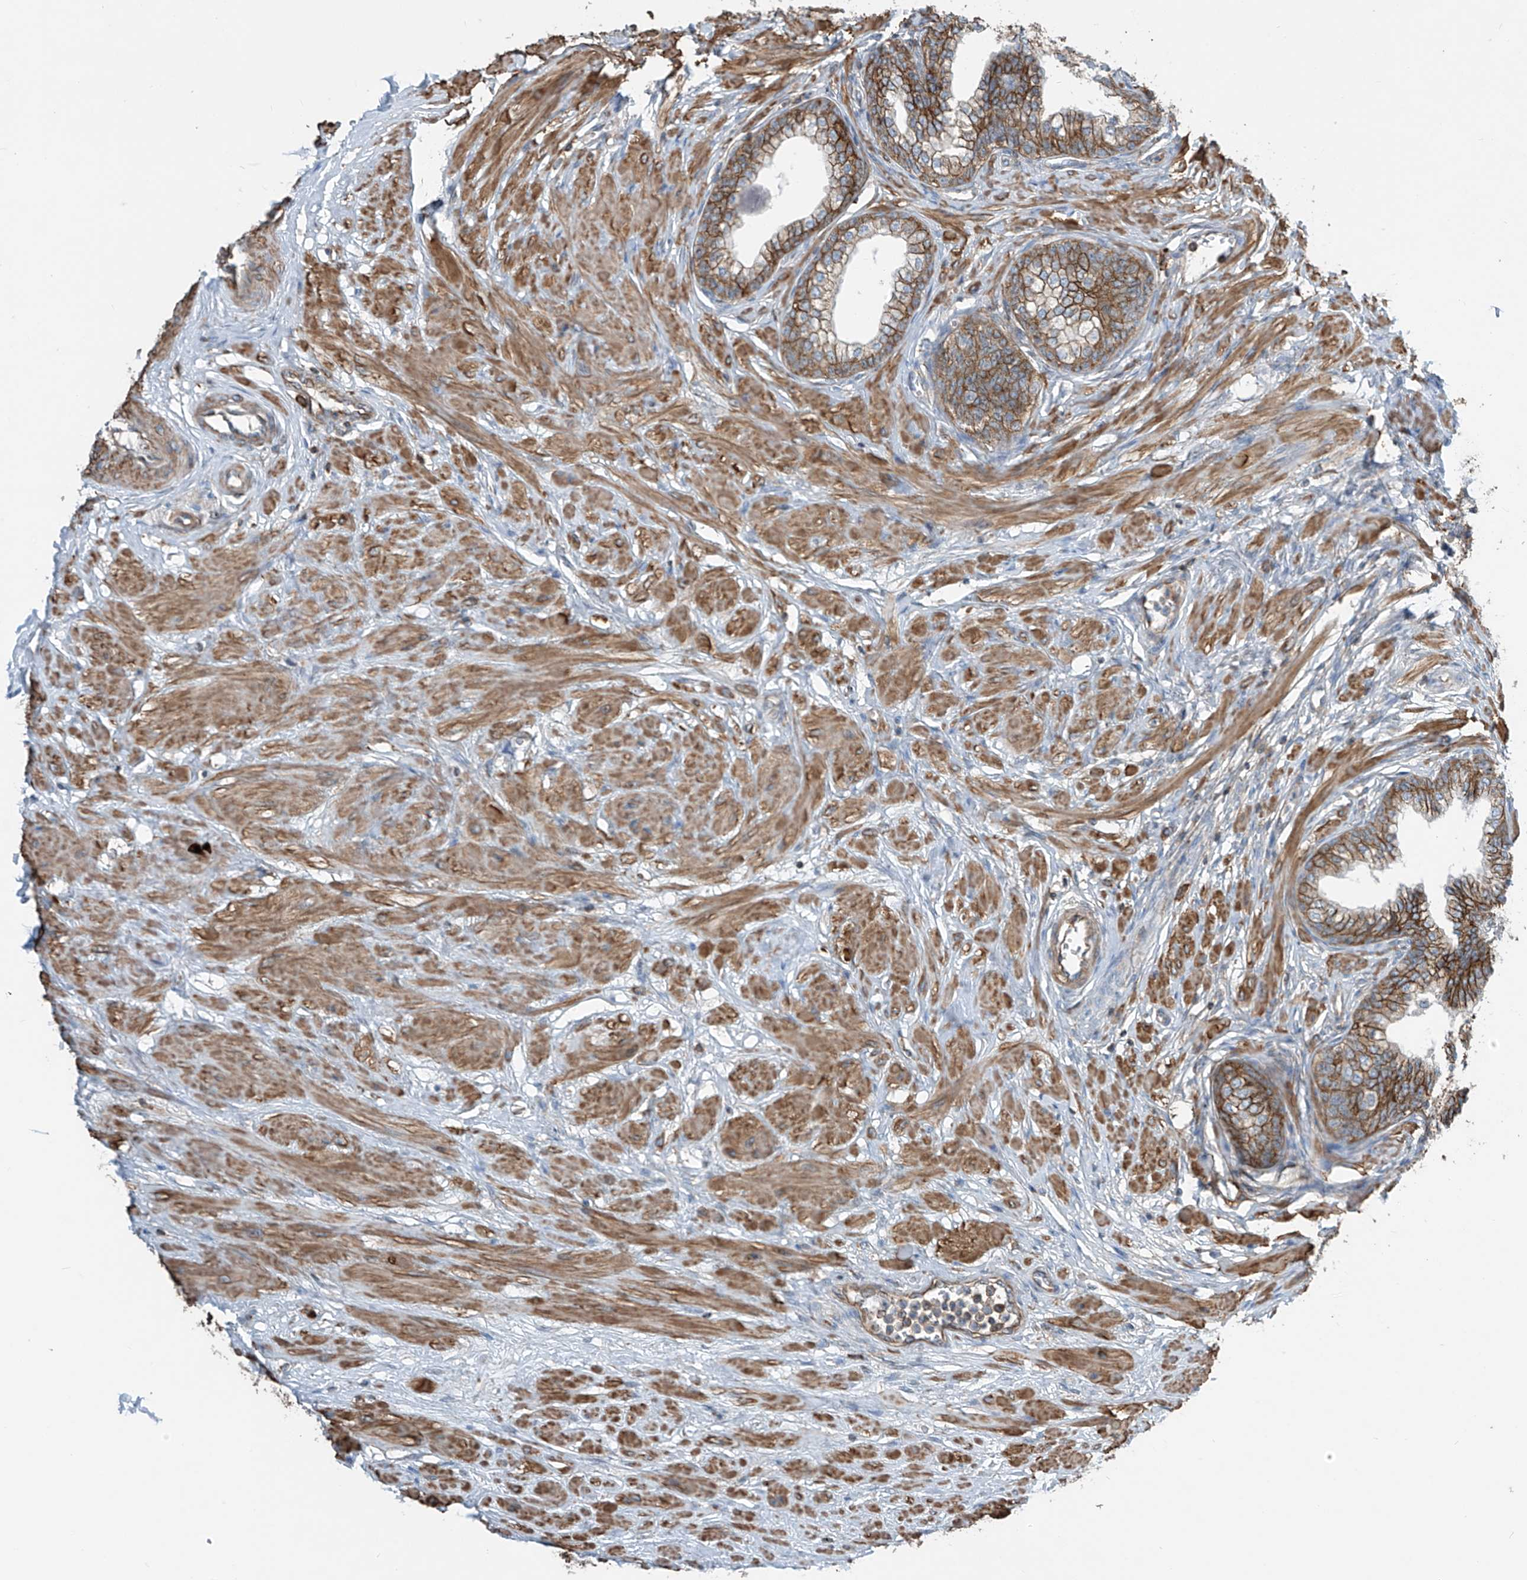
{"staining": {"intensity": "strong", "quantity": ">75%", "location": "cytoplasmic/membranous"}, "tissue": "prostate", "cell_type": "Glandular cells", "image_type": "normal", "snomed": [{"axis": "morphology", "description": "Normal tissue, NOS"}, {"axis": "morphology", "description": "Urothelial carcinoma, Low grade"}, {"axis": "topography", "description": "Urinary bladder"}, {"axis": "topography", "description": "Prostate"}], "caption": "High-magnification brightfield microscopy of benign prostate stained with DAB (3,3'-diaminobenzidine) (brown) and counterstained with hematoxylin (blue). glandular cells exhibit strong cytoplasmic/membranous staining is seen in approximately>75% of cells.", "gene": "SLC1A5", "patient": {"sex": "male", "age": 60}}